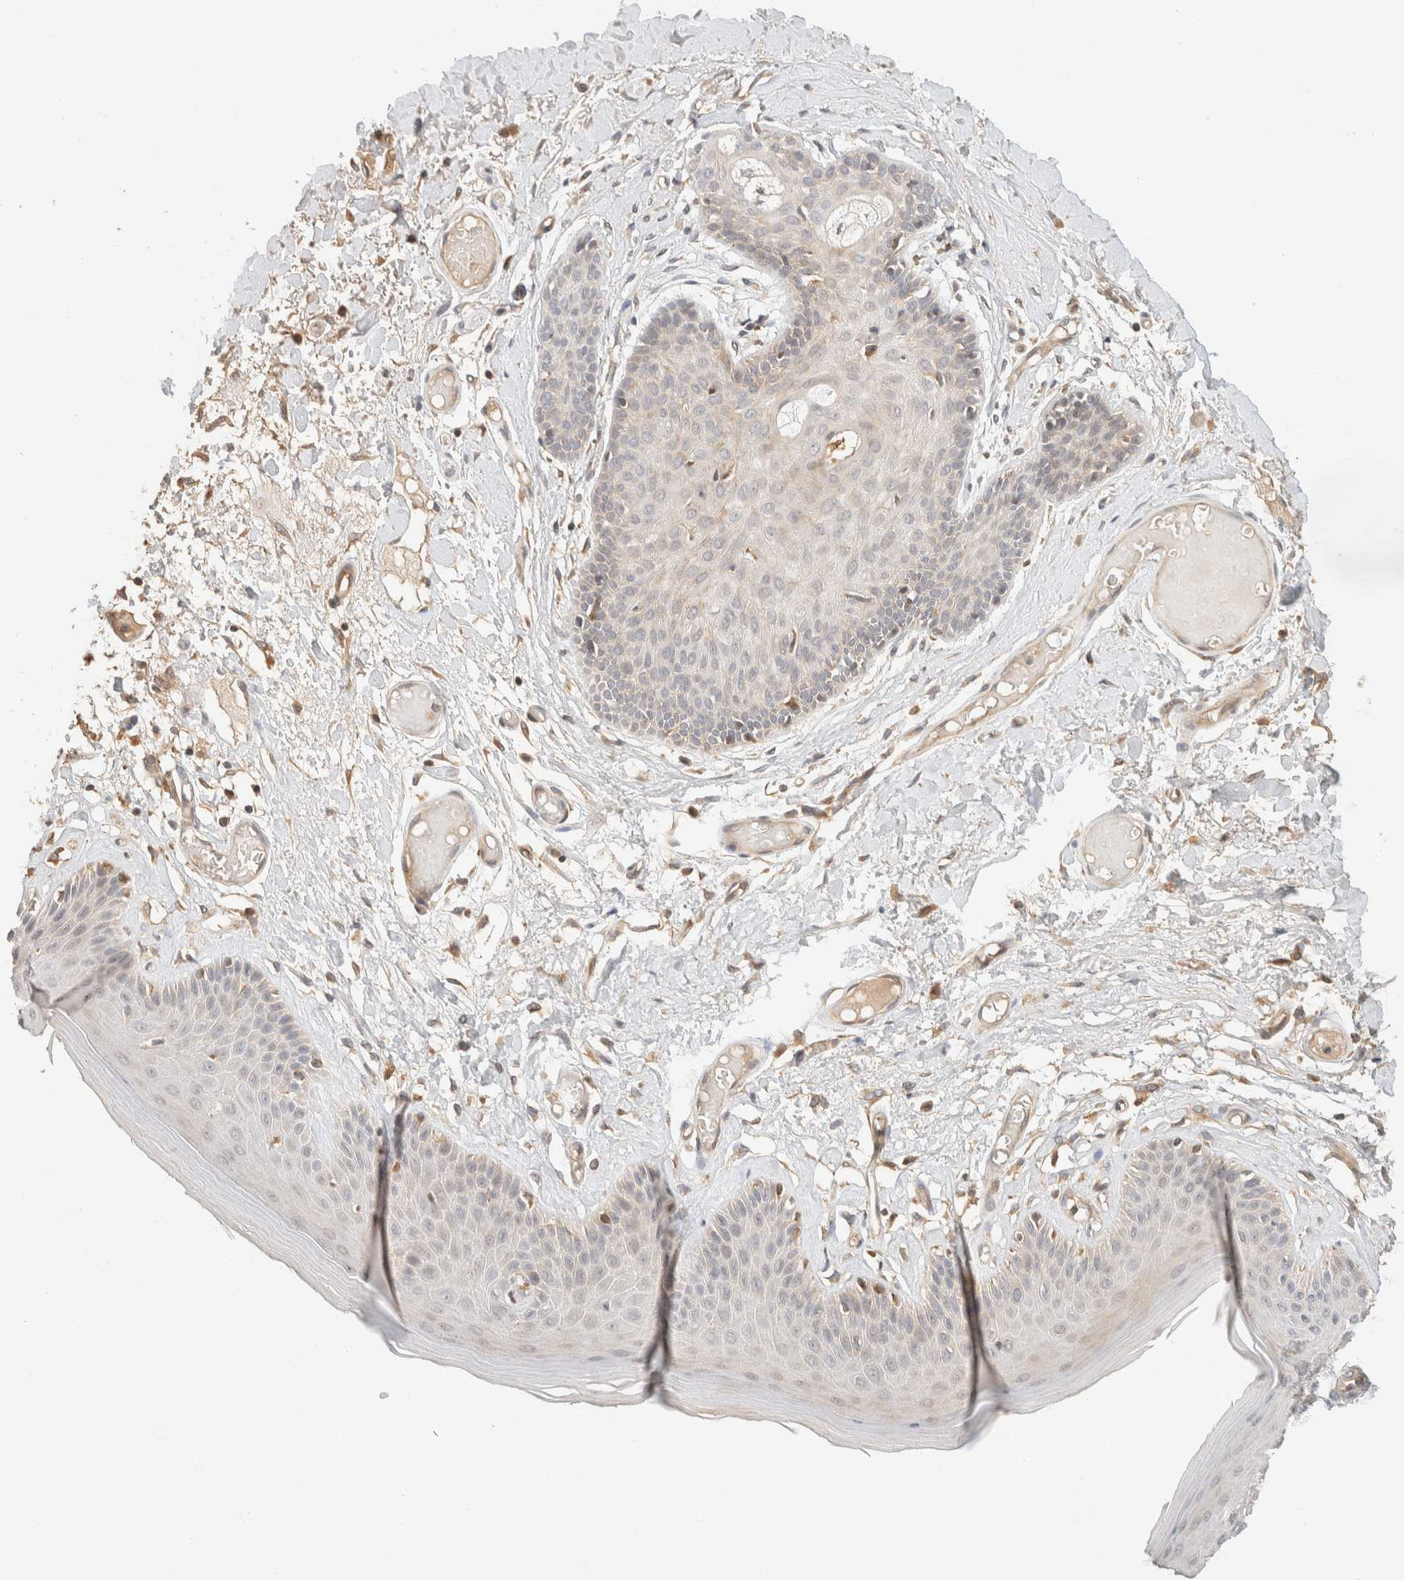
{"staining": {"intensity": "moderate", "quantity": "<25%", "location": "cytoplasmic/membranous"}, "tissue": "skin", "cell_type": "Epidermal cells", "image_type": "normal", "snomed": [{"axis": "morphology", "description": "Normal tissue, NOS"}, {"axis": "topography", "description": "Vulva"}], "caption": "Immunohistochemical staining of unremarkable human skin demonstrates moderate cytoplasmic/membranous protein expression in about <25% of epidermal cells. (Stains: DAB in brown, nuclei in blue, Microscopy: brightfield microscopy at high magnification).", "gene": "TACC1", "patient": {"sex": "female", "age": 73}}